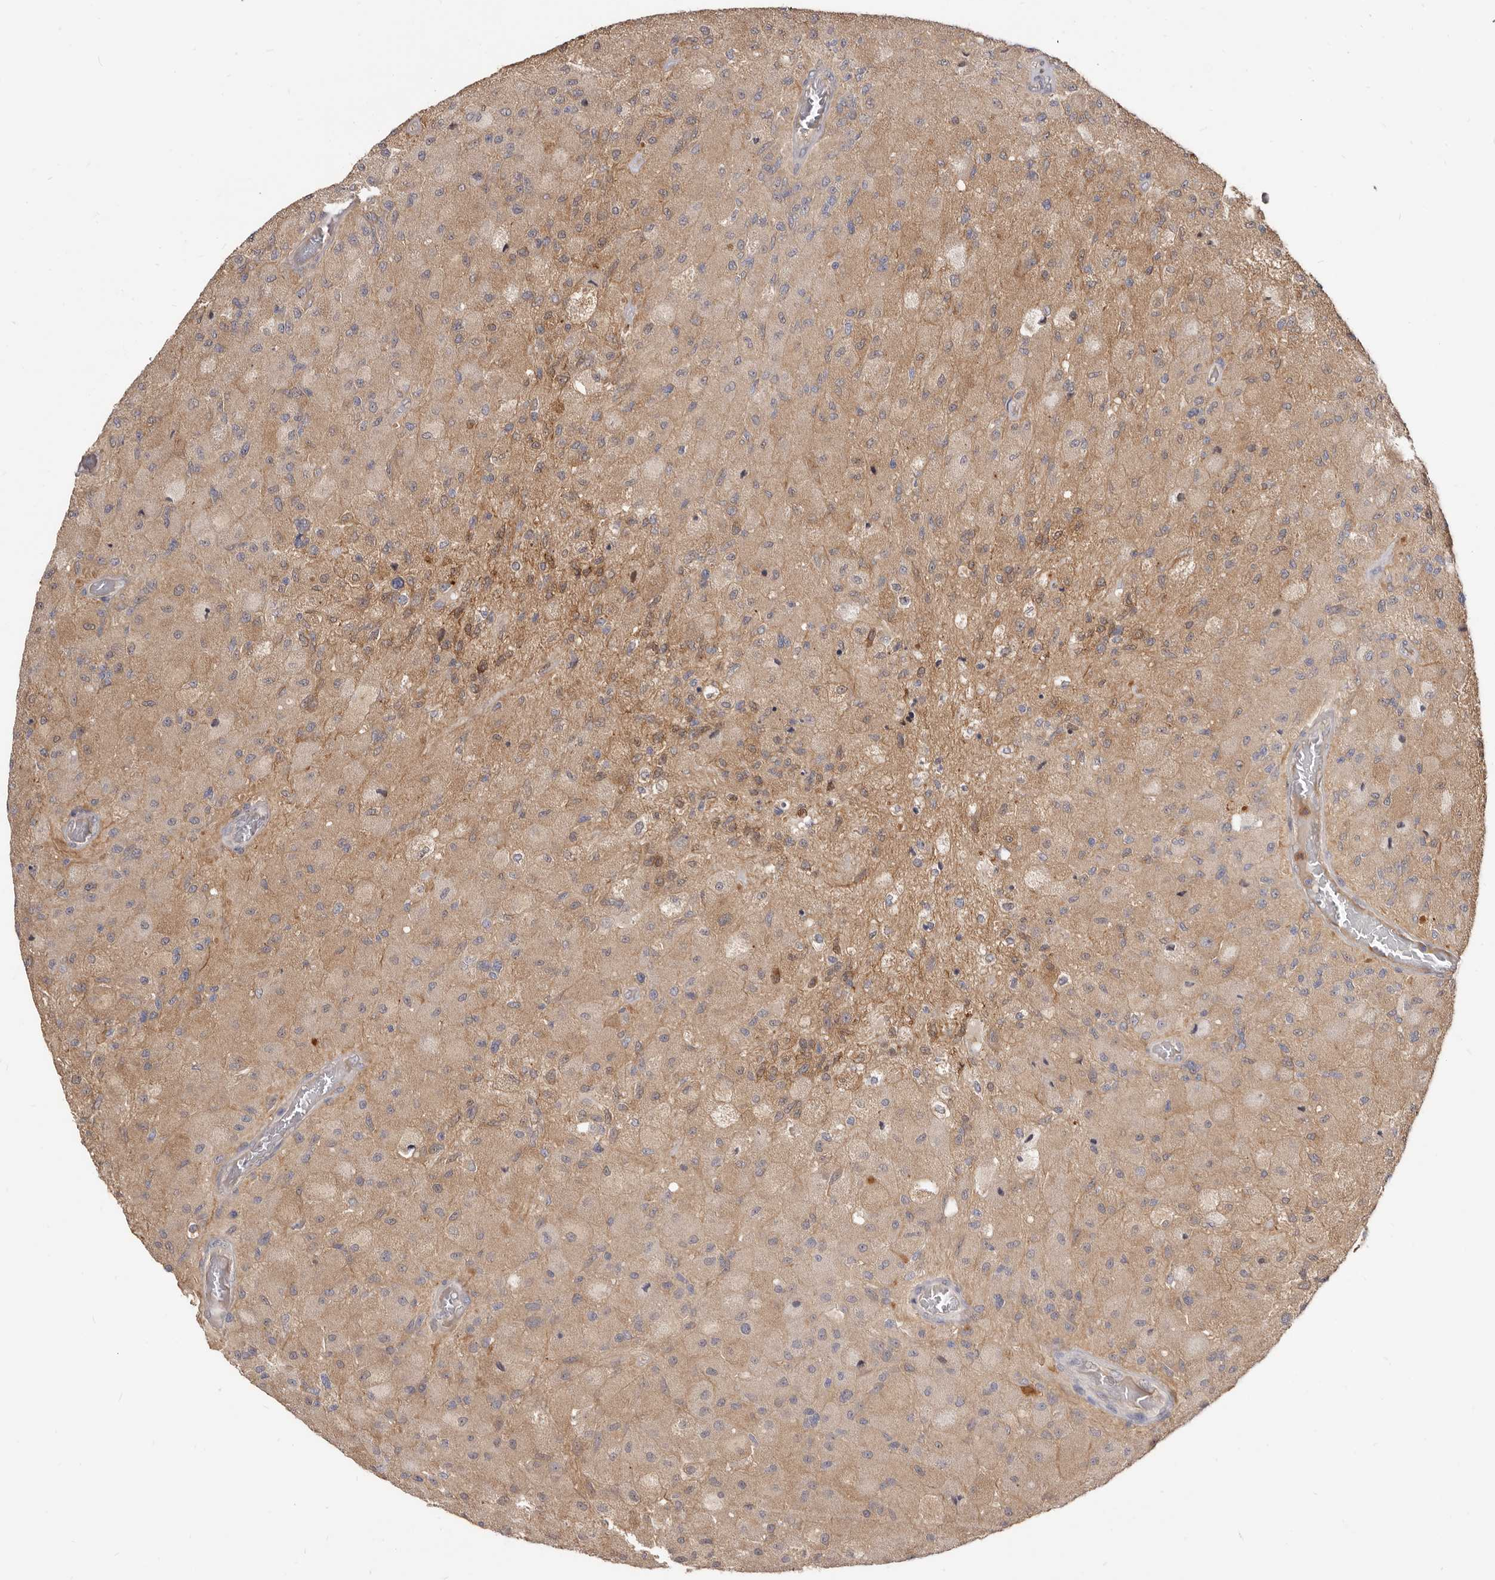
{"staining": {"intensity": "weak", "quantity": ">75%", "location": "cytoplasmic/membranous"}, "tissue": "glioma", "cell_type": "Tumor cells", "image_type": "cancer", "snomed": [{"axis": "morphology", "description": "Normal tissue, NOS"}, {"axis": "morphology", "description": "Glioma, malignant, High grade"}, {"axis": "topography", "description": "Cerebral cortex"}], "caption": "Immunohistochemistry (DAB (3,3'-diaminobenzidine)) staining of glioma shows weak cytoplasmic/membranous protein staining in approximately >75% of tumor cells. (IHC, brightfield microscopy, high magnification).", "gene": "TC2N", "patient": {"sex": "male", "age": 77}}